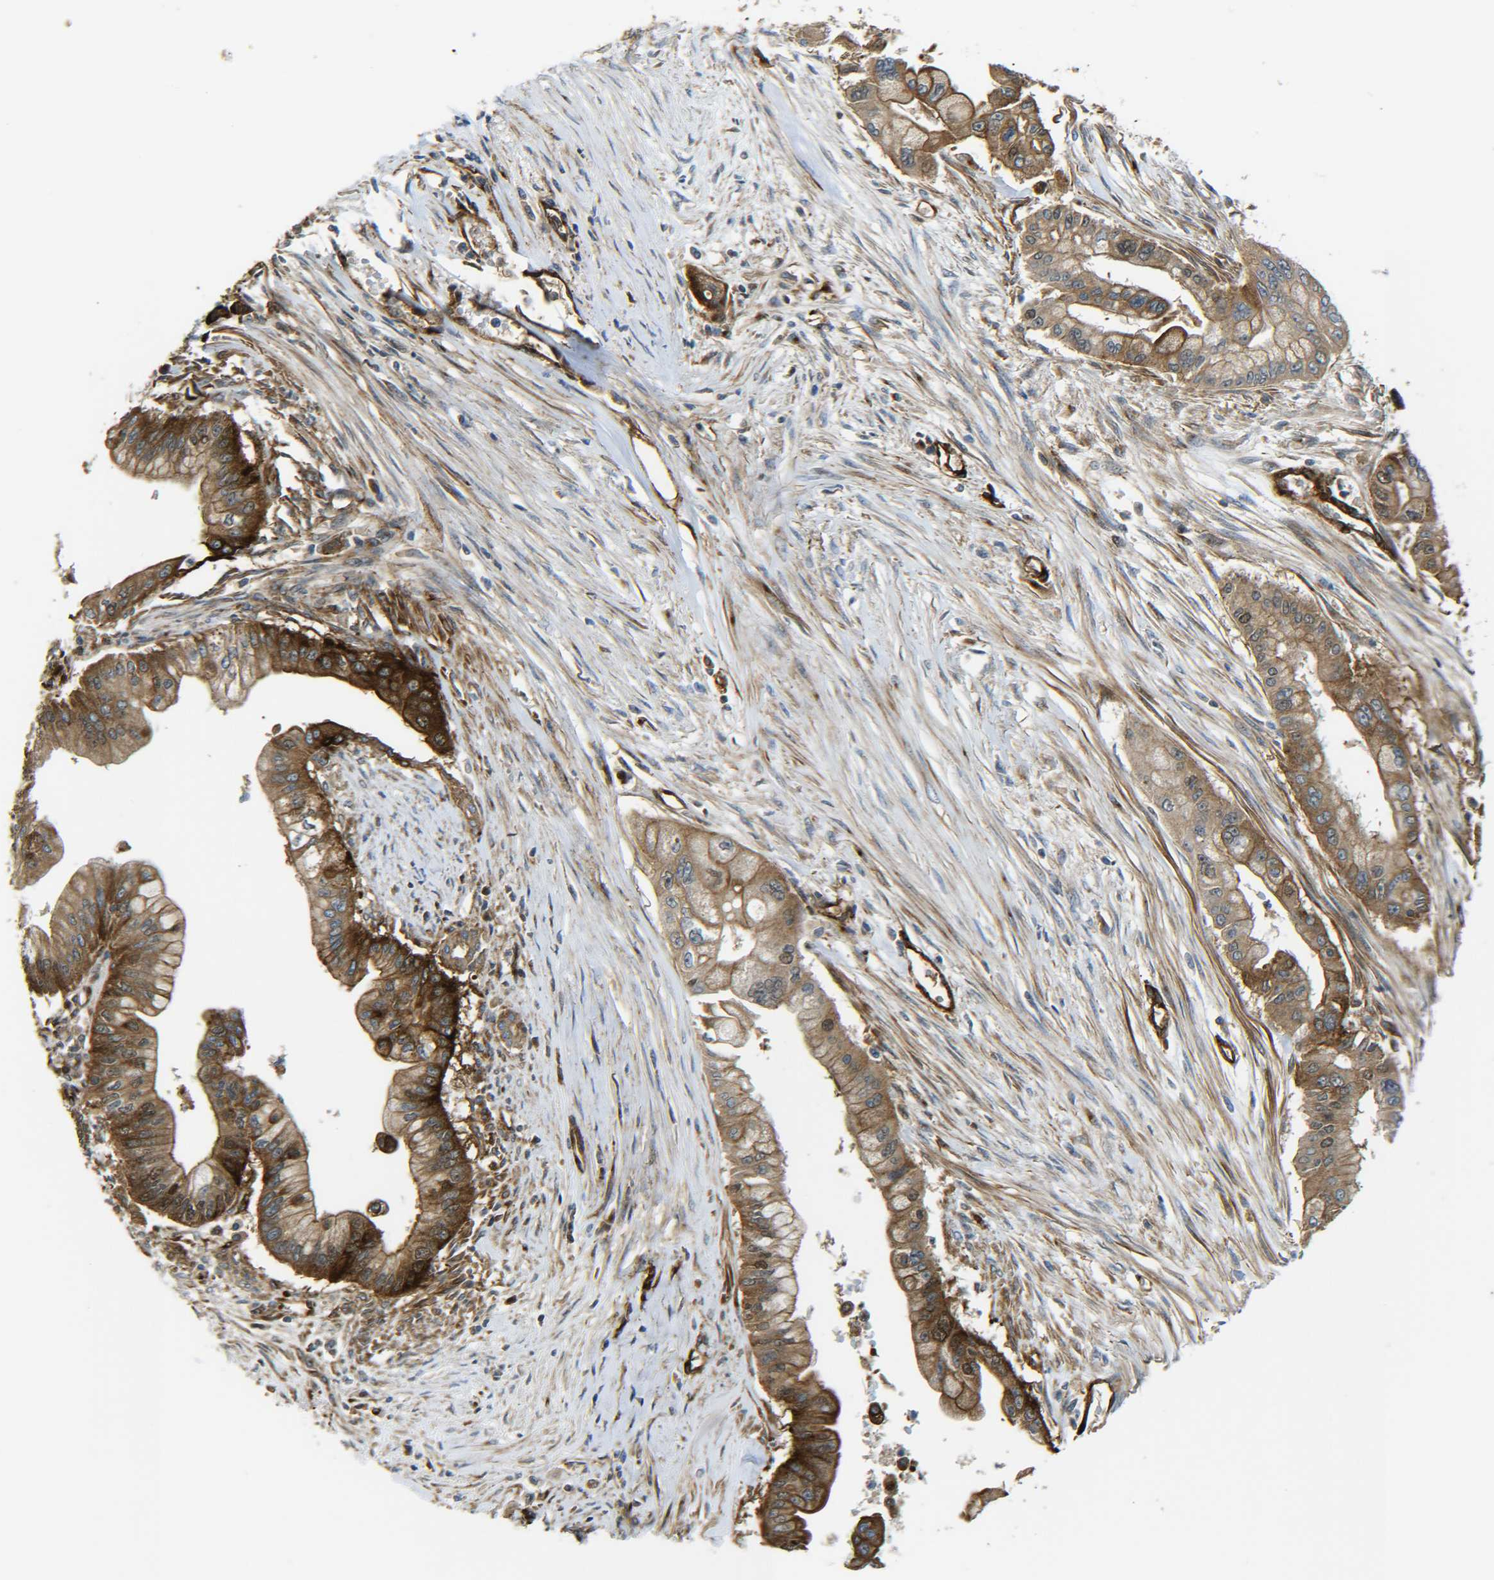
{"staining": {"intensity": "moderate", "quantity": ">75%", "location": "cytoplasmic/membranous,nuclear"}, "tissue": "pancreatic cancer", "cell_type": "Tumor cells", "image_type": "cancer", "snomed": [{"axis": "morphology", "description": "Adenocarcinoma, NOS"}, {"axis": "topography", "description": "Pancreas"}], "caption": "Protein staining by immunohistochemistry (IHC) reveals moderate cytoplasmic/membranous and nuclear staining in about >75% of tumor cells in pancreatic adenocarcinoma.", "gene": "ECE1", "patient": {"sex": "male", "age": 59}}